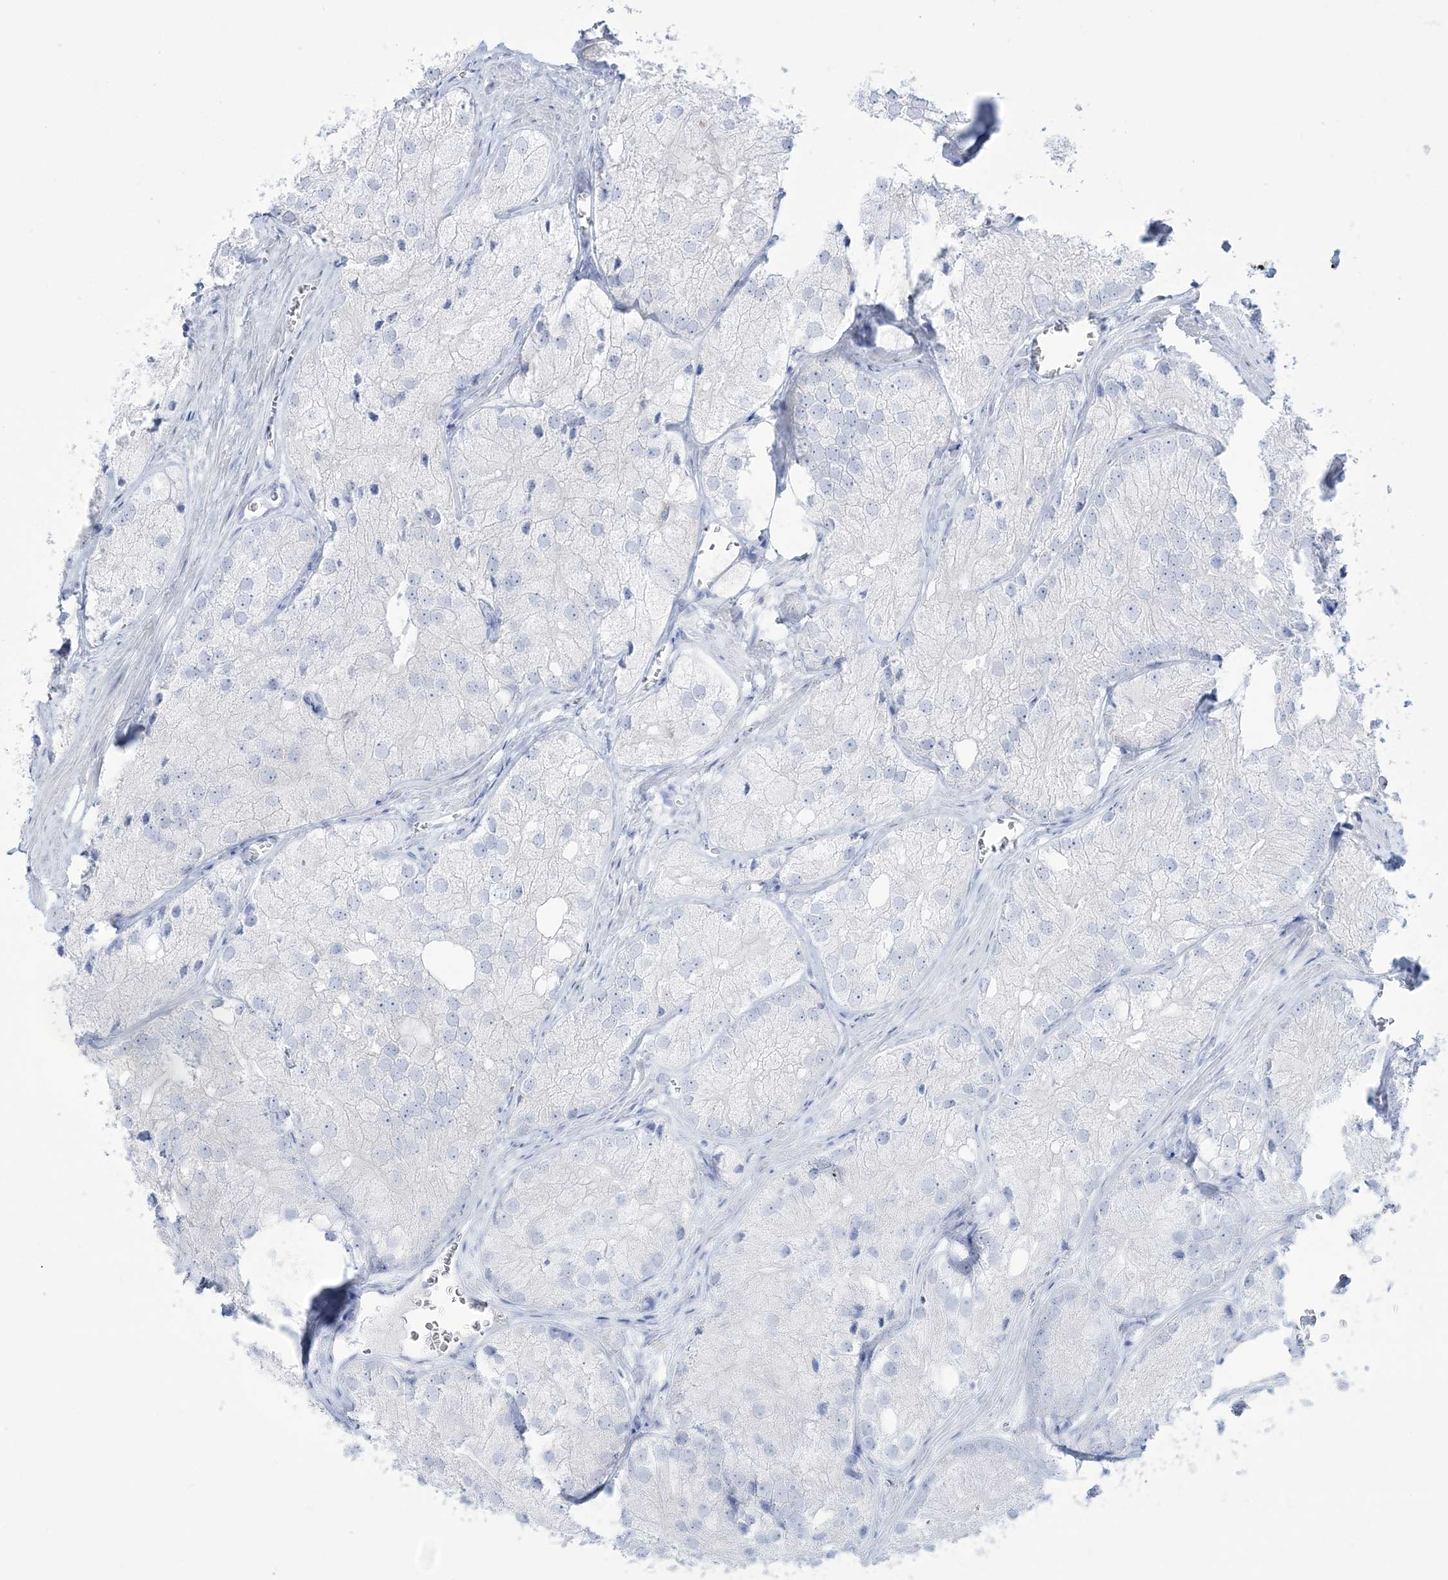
{"staining": {"intensity": "negative", "quantity": "none", "location": "none"}, "tissue": "prostate cancer", "cell_type": "Tumor cells", "image_type": "cancer", "snomed": [{"axis": "morphology", "description": "Adenocarcinoma, Low grade"}, {"axis": "topography", "description": "Prostate"}], "caption": "Immunohistochemical staining of prostate cancer (adenocarcinoma (low-grade)) reveals no significant expression in tumor cells. Nuclei are stained in blue.", "gene": "RBP2", "patient": {"sex": "male", "age": 69}}